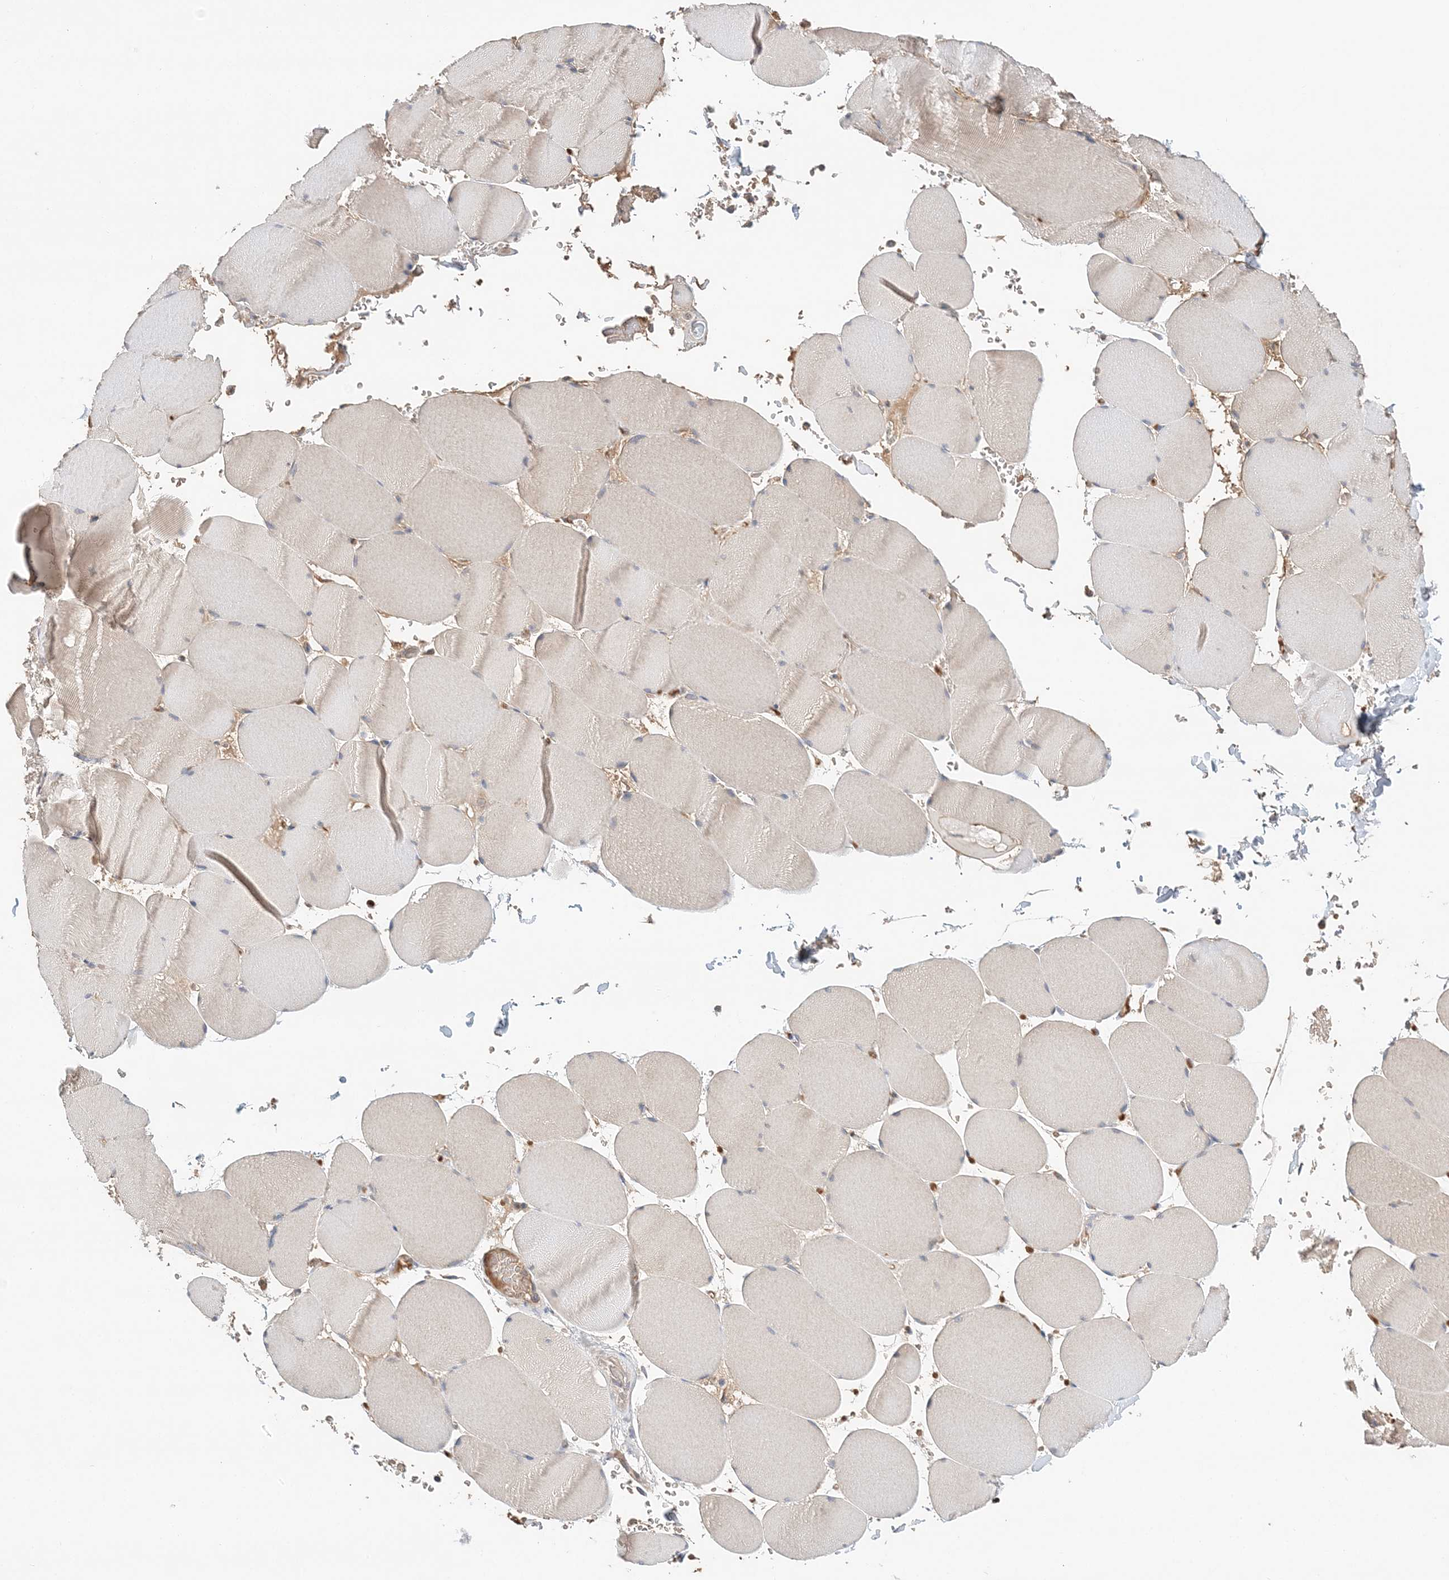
{"staining": {"intensity": "weak", "quantity": "<25%", "location": "cytoplasmic/membranous"}, "tissue": "skeletal muscle", "cell_type": "Myocytes", "image_type": "normal", "snomed": [{"axis": "morphology", "description": "Normal tissue, NOS"}, {"axis": "topography", "description": "Skeletal muscle"}, {"axis": "topography", "description": "Head-Neck"}], "caption": "The immunohistochemistry (IHC) micrograph has no significant positivity in myocytes of skeletal muscle.", "gene": "SYCP3", "patient": {"sex": "male", "age": 66}}